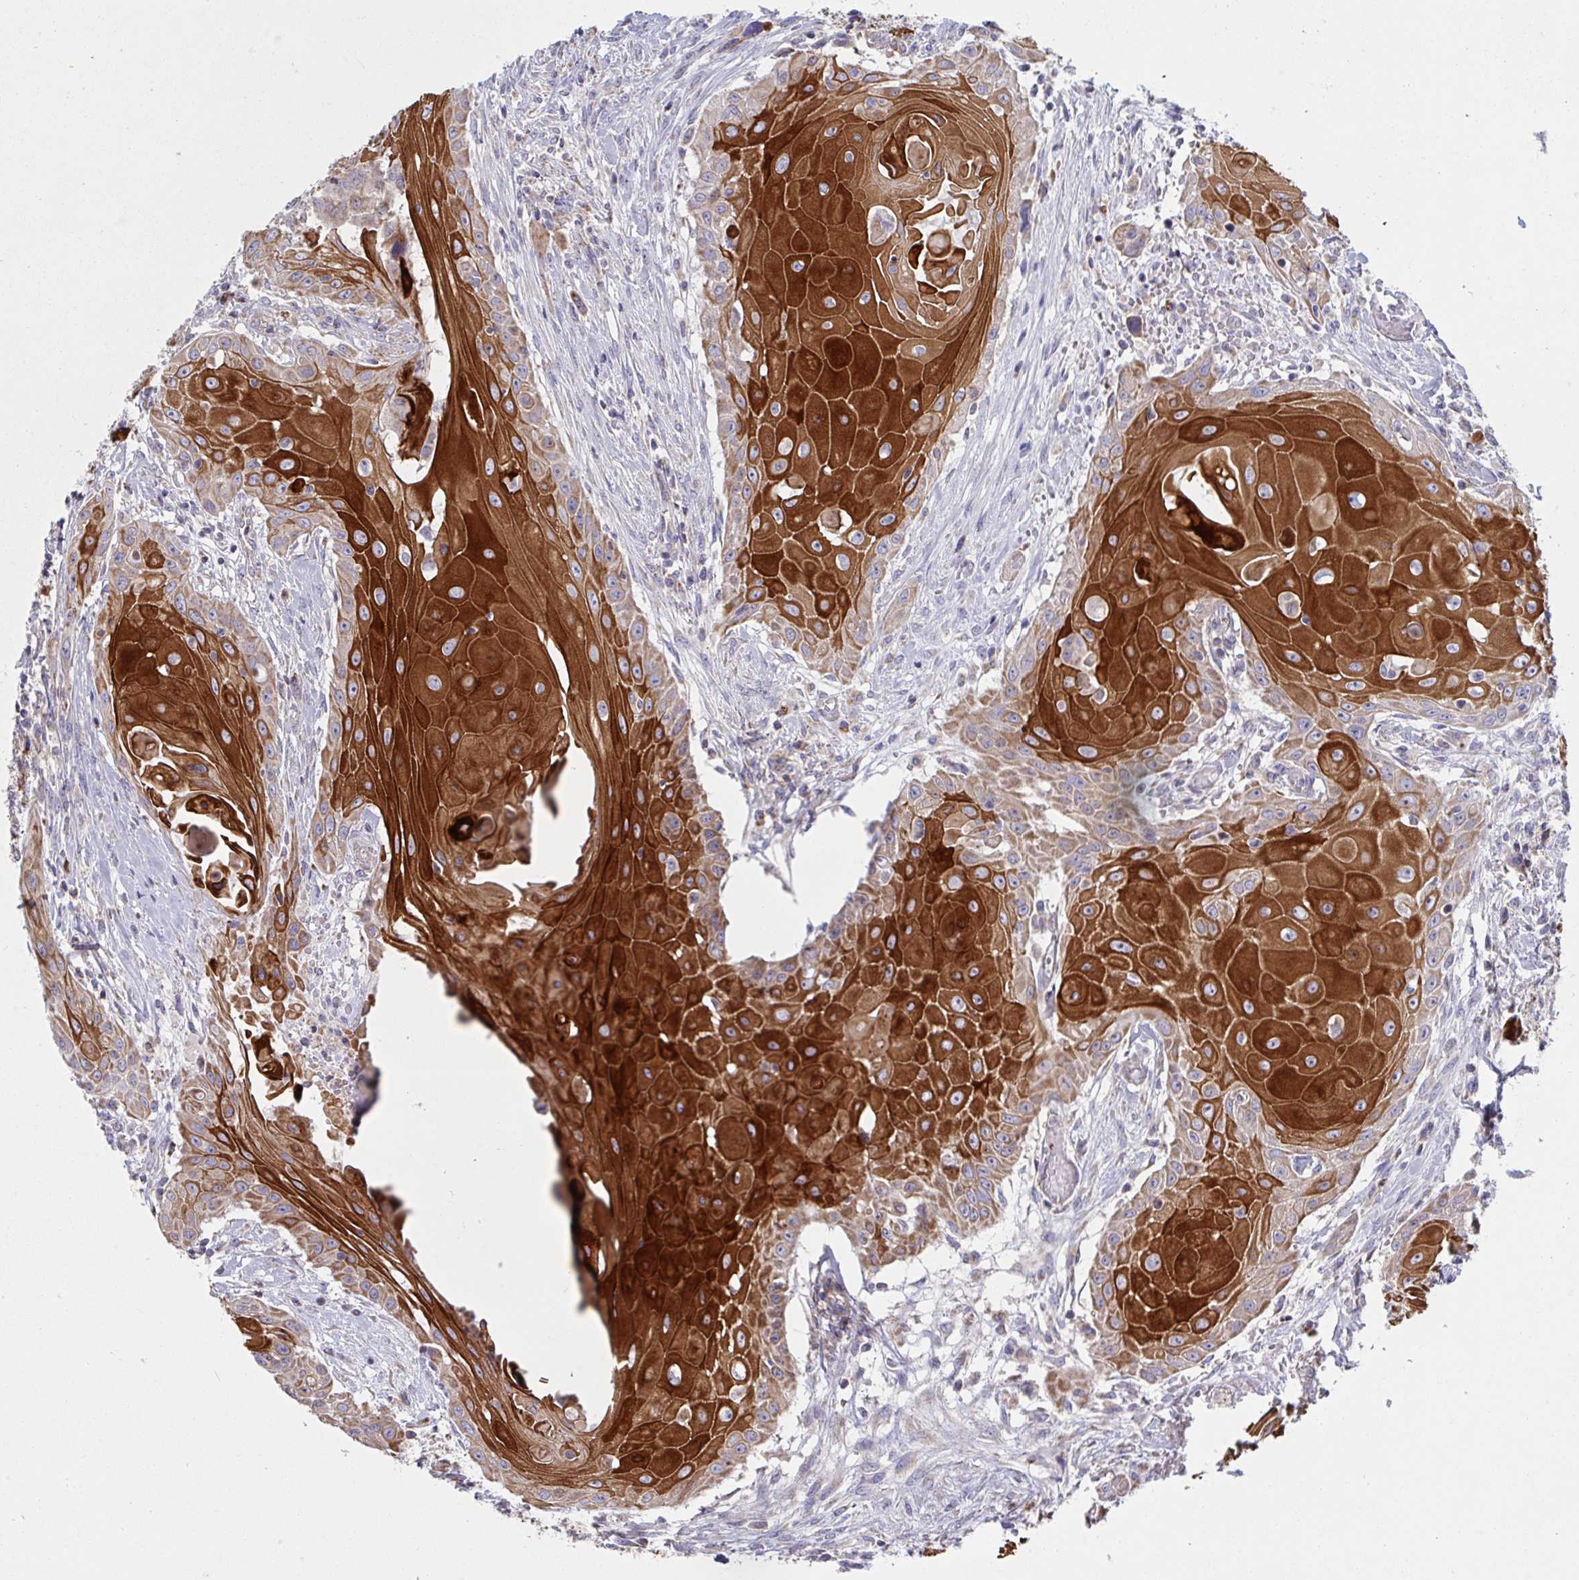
{"staining": {"intensity": "strong", "quantity": ">75%", "location": "cytoplasmic/membranous"}, "tissue": "head and neck cancer", "cell_type": "Tumor cells", "image_type": "cancer", "snomed": [{"axis": "morphology", "description": "Squamous cell carcinoma, NOS"}, {"axis": "topography", "description": "Oral tissue"}, {"axis": "topography", "description": "Head-Neck"}, {"axis": "topography", "description": "Neck, NOS"}], "caption": "Squamous cell carcinoma (head and neck) stained with a brown dye demonstrates strong cytoplasmic/membranous positive positivity in approximately >75% of tumor cells.", "gene": "NDUFA7", "patient": {"sex": "female", "age": 55}}